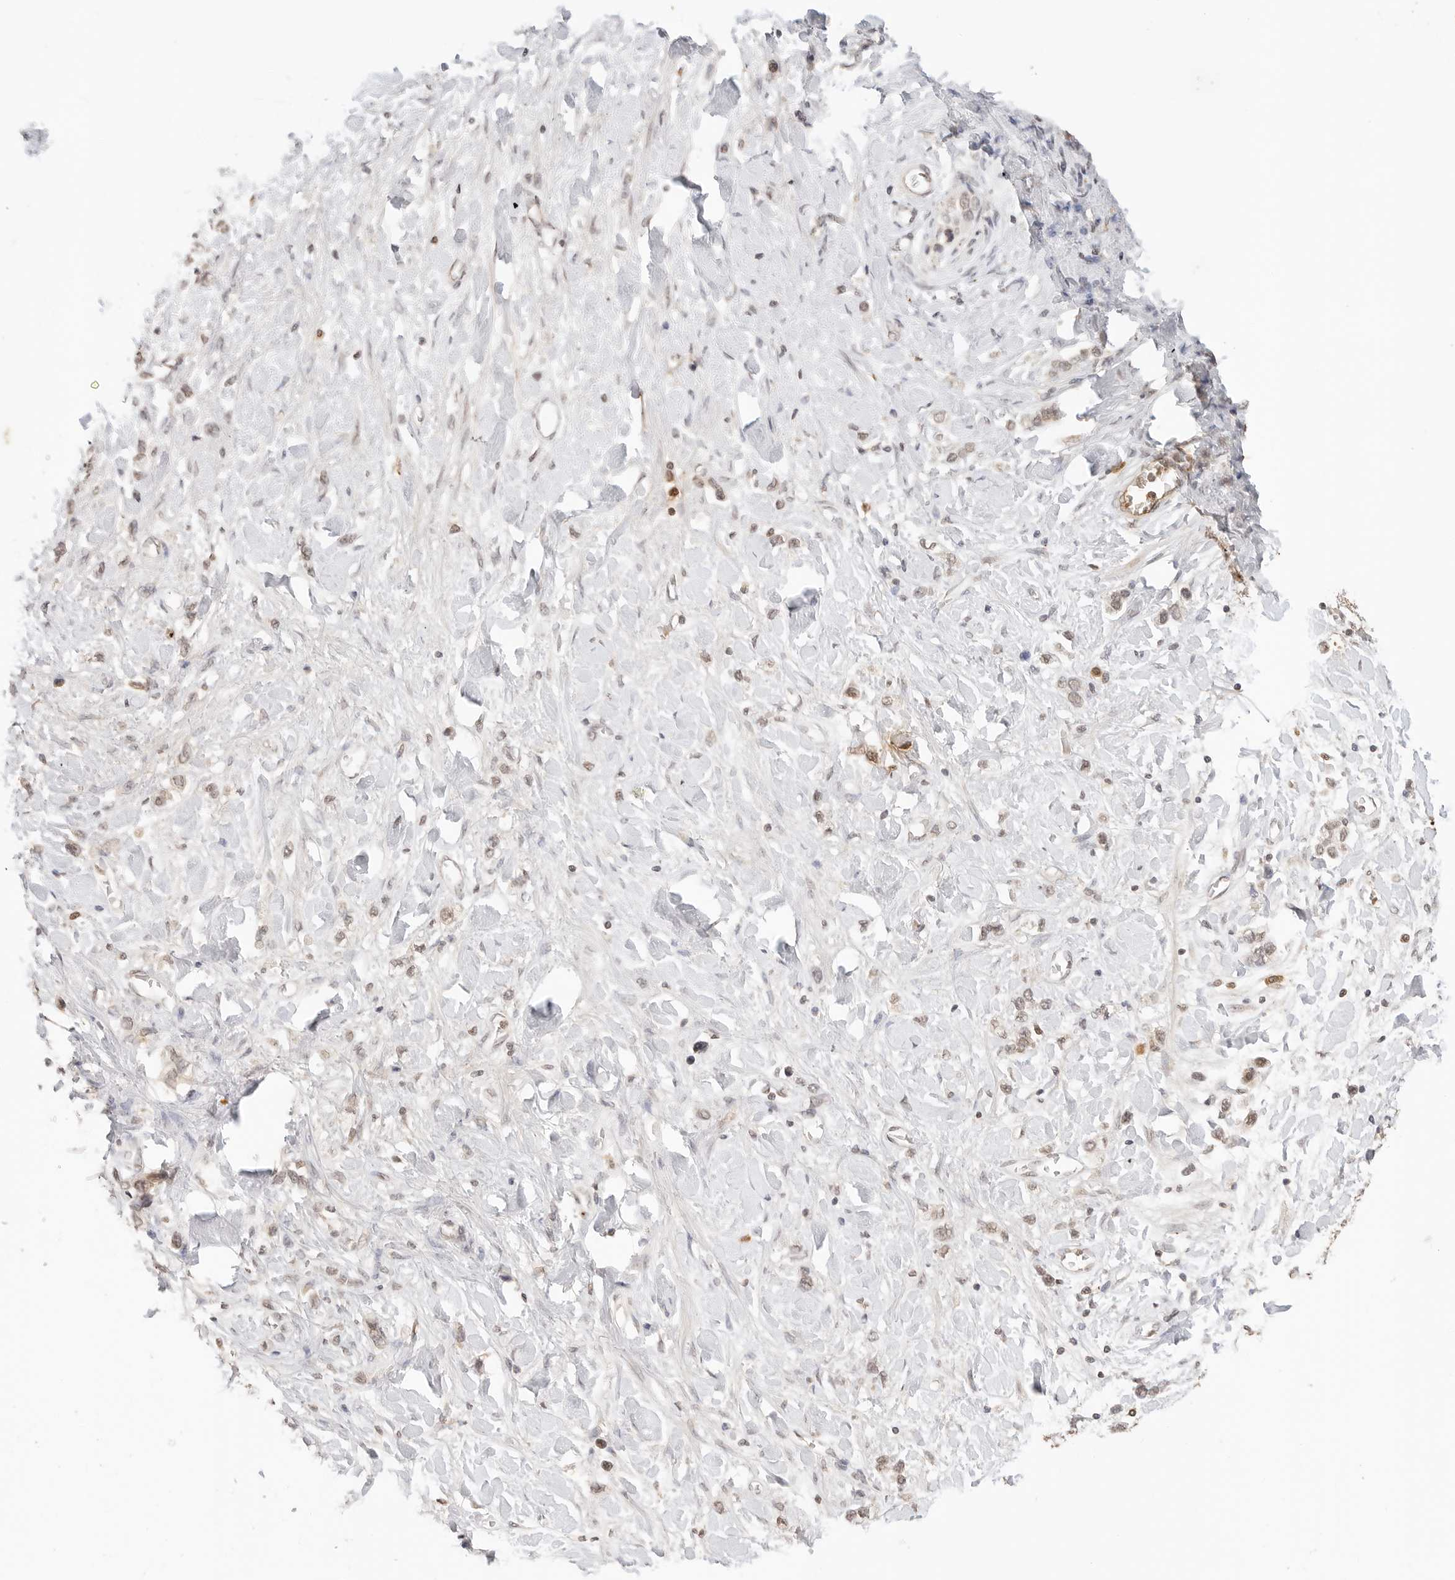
{"staining": {"intensity": "weak", "quantity": ">75%", "location": "cytoplasmic/membranous,nuclear"}, "tissue": "stomach cancer", "cell_type": "Tumor cells", "image_type": "cancer", "snomed": [{"axis": "morphology", "description": "Adenocarcinoma, NOS"}, {"axis": "topography", "description": "Stomach"}], "caption": "A brown stain shows weak cytoplasmic/membranous and nuclear staining of a protein in stomach cancer (adenocarcinoma) tumor cells. The protein is stained brown, and the nuclei are stained in blue (DAB (3,3'-diaminobenzidine) IHC with brightfield microscopy, high magnification).", "gene": "GPR34", "patient": {"sex": "female", "age": 65}}